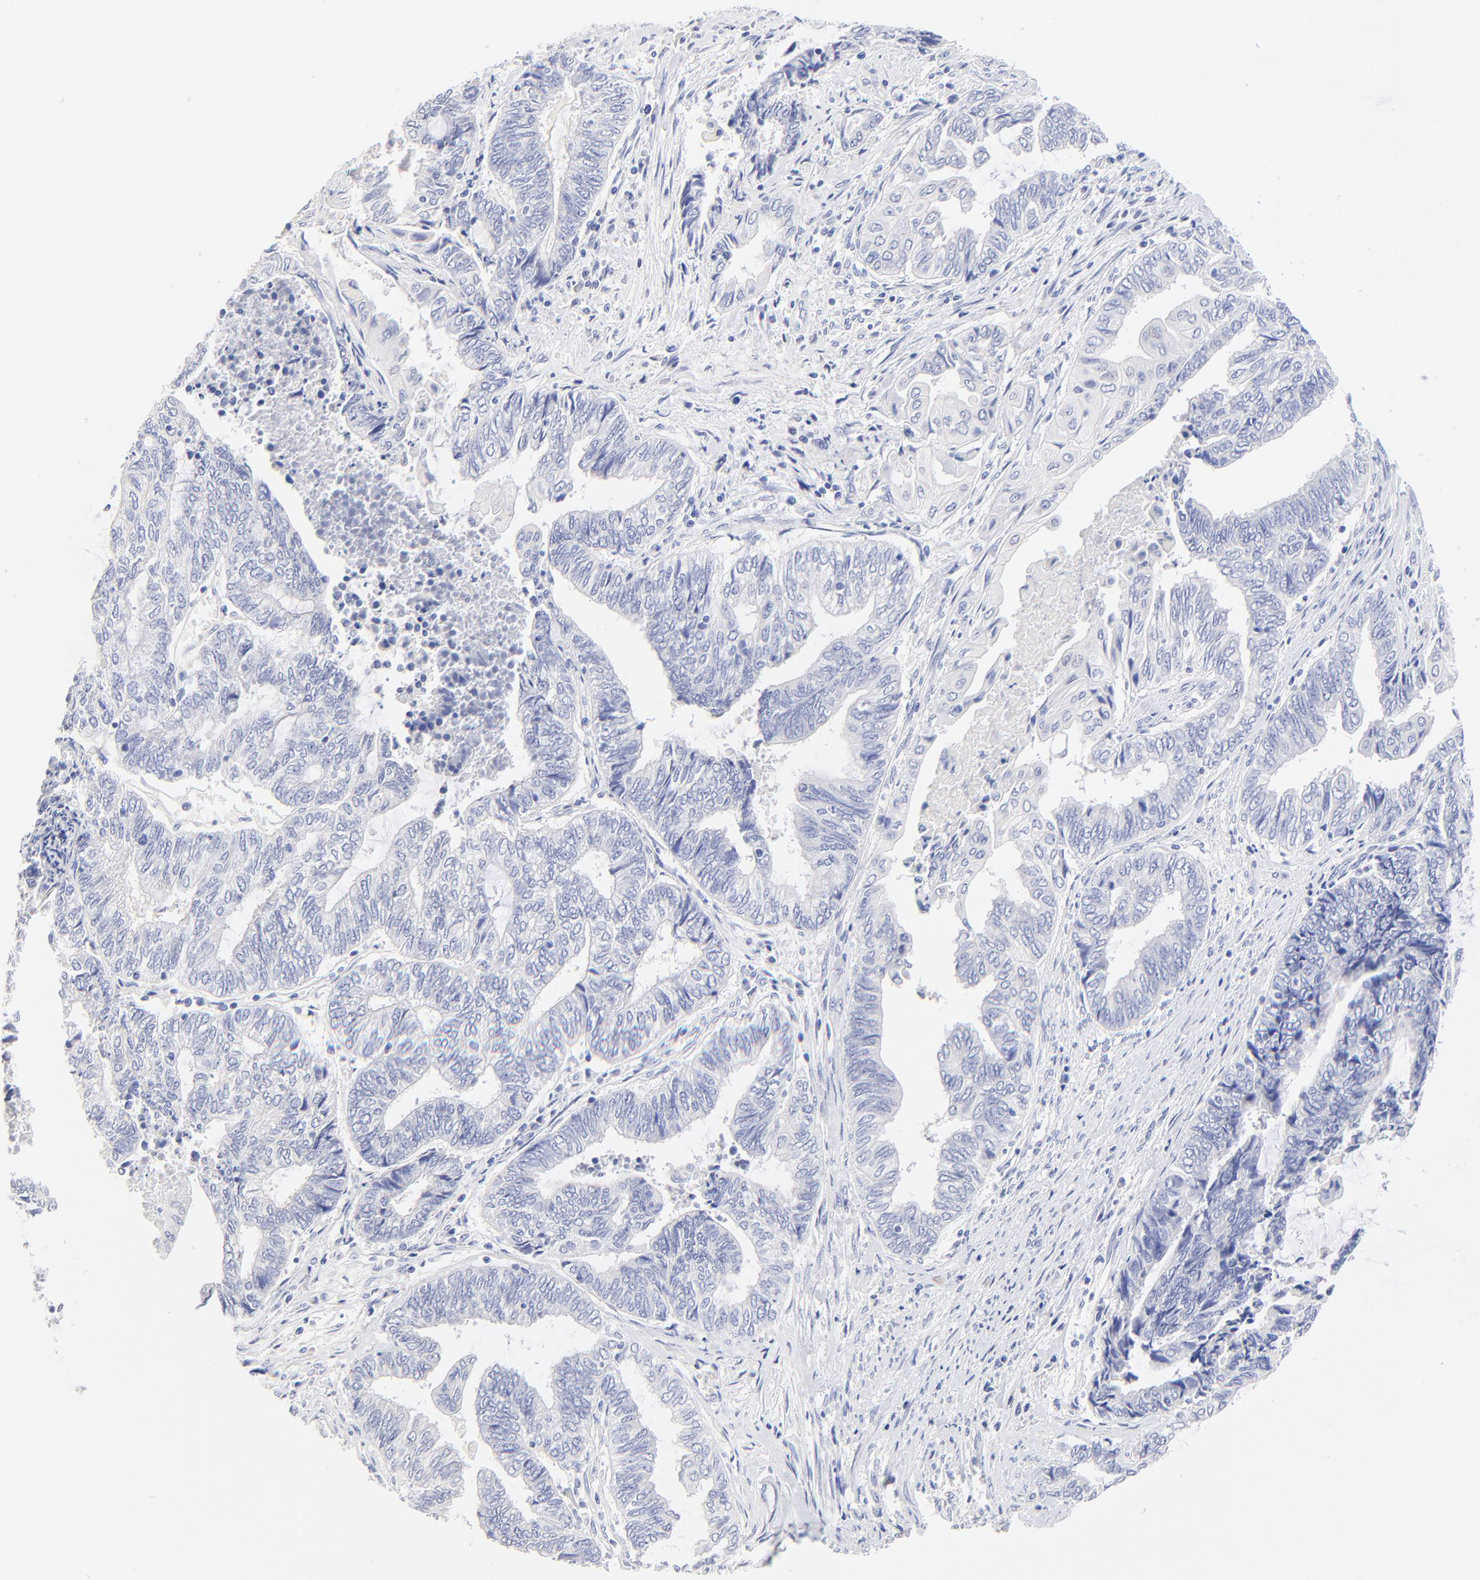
{"staining": {"intensity": "negative", "quantity": "none", "location": "none"}, "tissue": "endometrial cancer", "cell_type": "Tumor cells", "image_type": "cancer", "snomed": [{"axis": "morphology", "description": "Adenocarcinoma, NOS"}, {"axis": "topography", "description": "Uterus"}, {"axis": "topography", "description": "Endometrium"}], "caption": "Tumor cells are negative for brown protein staining in endometrial cancer (adenocarcinoma).", "gene": "SULT4A1", "patient": {"sex": "female", "age": 70}}